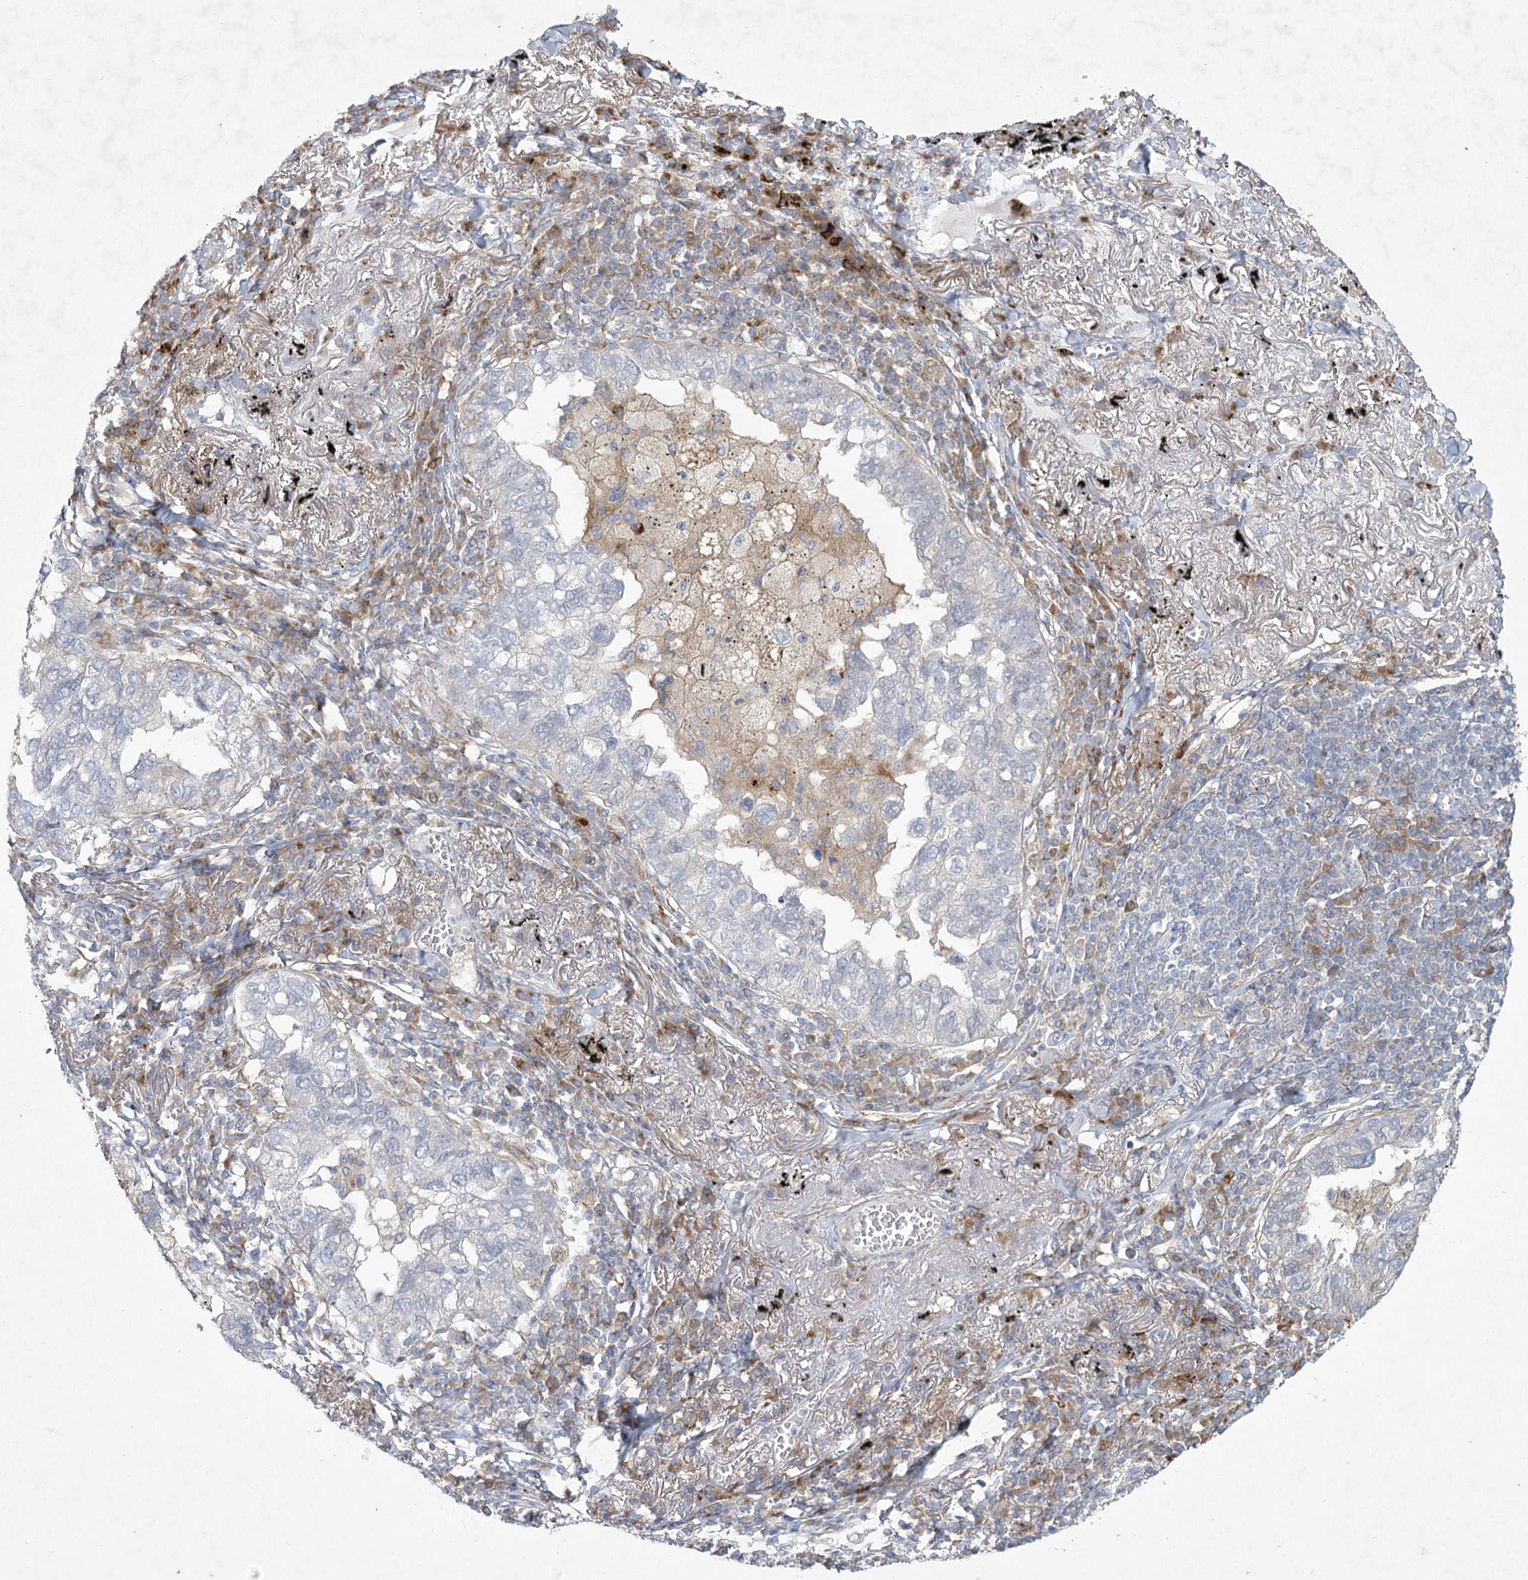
{"staining": {"intensity": "negative", "quantity": "none", "location": "none"}, "tissue": "lung cancer", "cell_type": "Tumor cells", "image_type": "cancer", "snomed": [{"axis": "morphology", "description": "Adenocarcinoma, NOS"}, {"axis": "topography", "description": "Lung"}], "caption": "This is a photomicrograph of immunohistochemistry staining of lung cancer, which shows no positivity in tumor cells.", "gene": "FAM110C", "patient": {"sex": "male", "age": 65}}